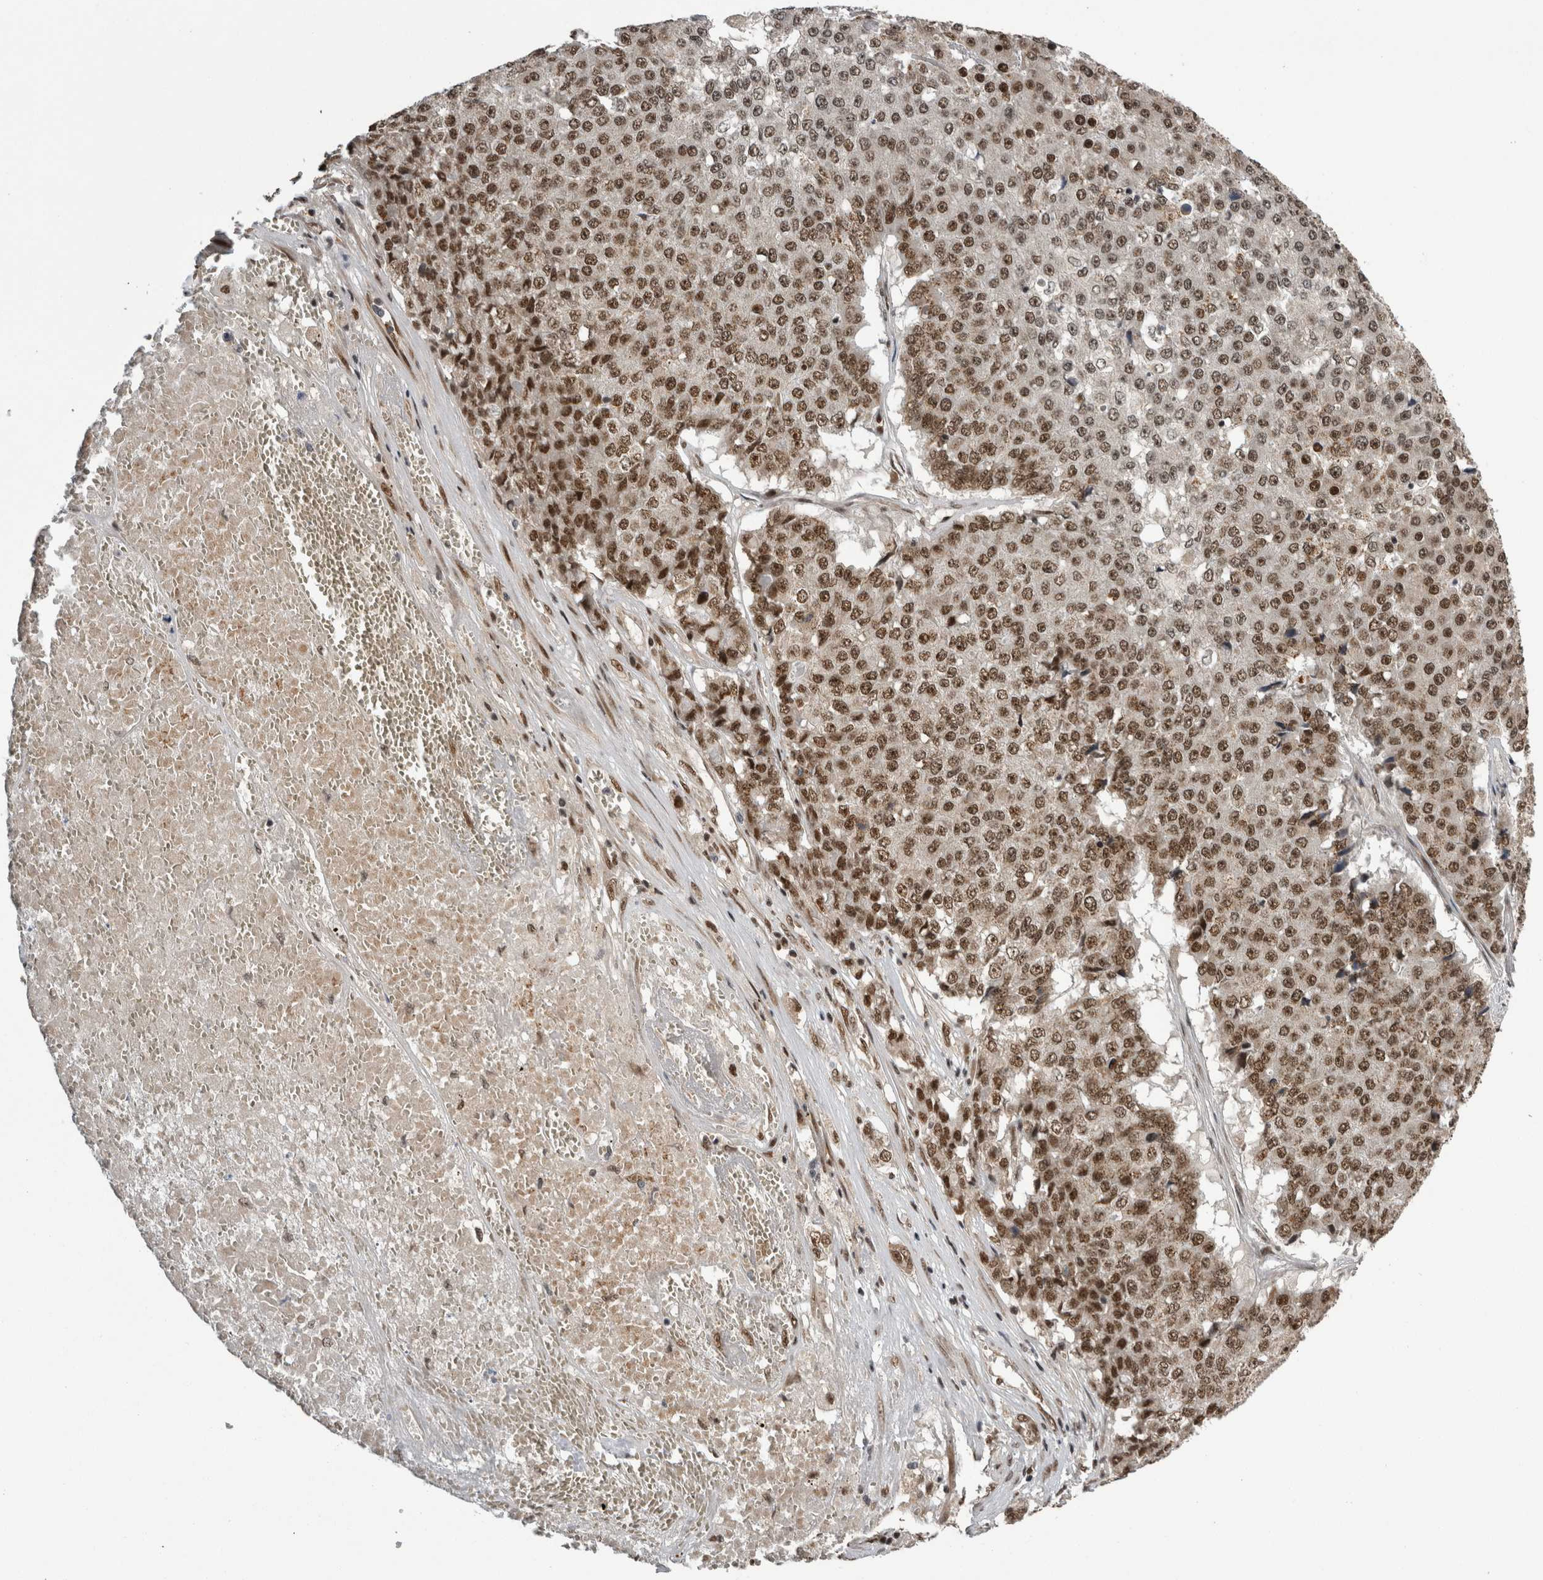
{"staining": {"intensity": "moderate", "quantity": ">75%", "location": "nuclear"}, "tissue": "pancreatic cancer", "cell_type": "Tumor cells", "image_type": "cancer", "snomed": [{"axis": "morphology", "description": "Adenocarcinoma, NOS"}, {"axis": "topography", "description": "Pancreas"}], "caption": "Protein staining of adenocarcinoma (pancreatic) tissue exhibits moderate nuclear expression in approximately >75% of tumor cells.", "gene": "CPSF2", "patient": {"sex": "male", "age": 50}}